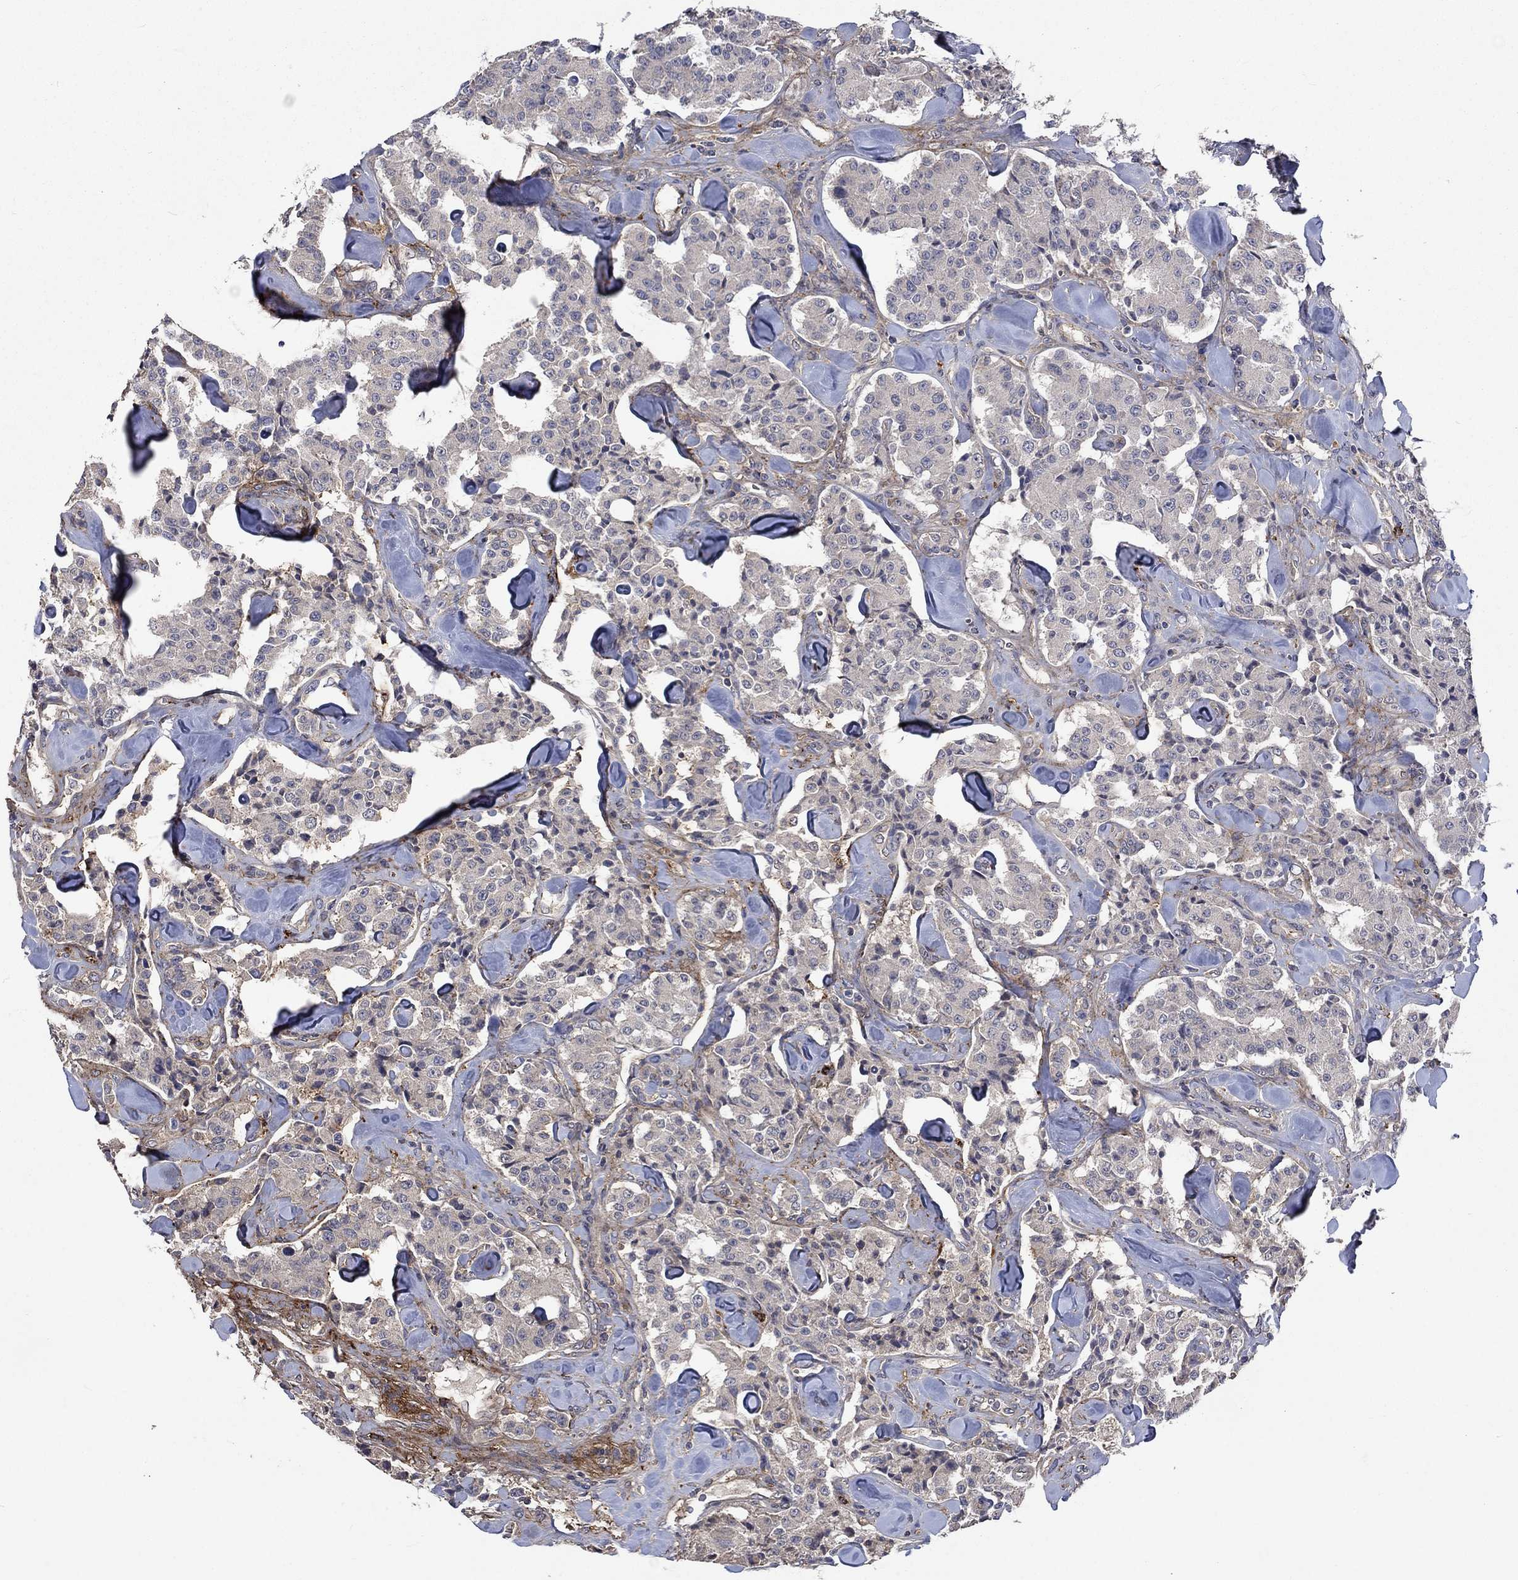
{"staining": {"intensity": "negative", "quantity": "none", "location": "none"}, "tissue": "carcinoid", "cell_type": "Tumor cells", "image_type": "cancer", "snomed": [{"axis": "morphology", "description": "Carcinoid, malignant, NOS"}, {"axis": "topography", "description": "Pancreas"}], "caption": "High magnification brightfield microscopy of carcinoid (malignant) stained with DAB (3,3'-diaminobenzidine) (brown) and counterstained with hematoxylin (blue): tumor cells show no significant expression.", "gene": "VCAN", "patient": {"sex": "male", "age": 41}}